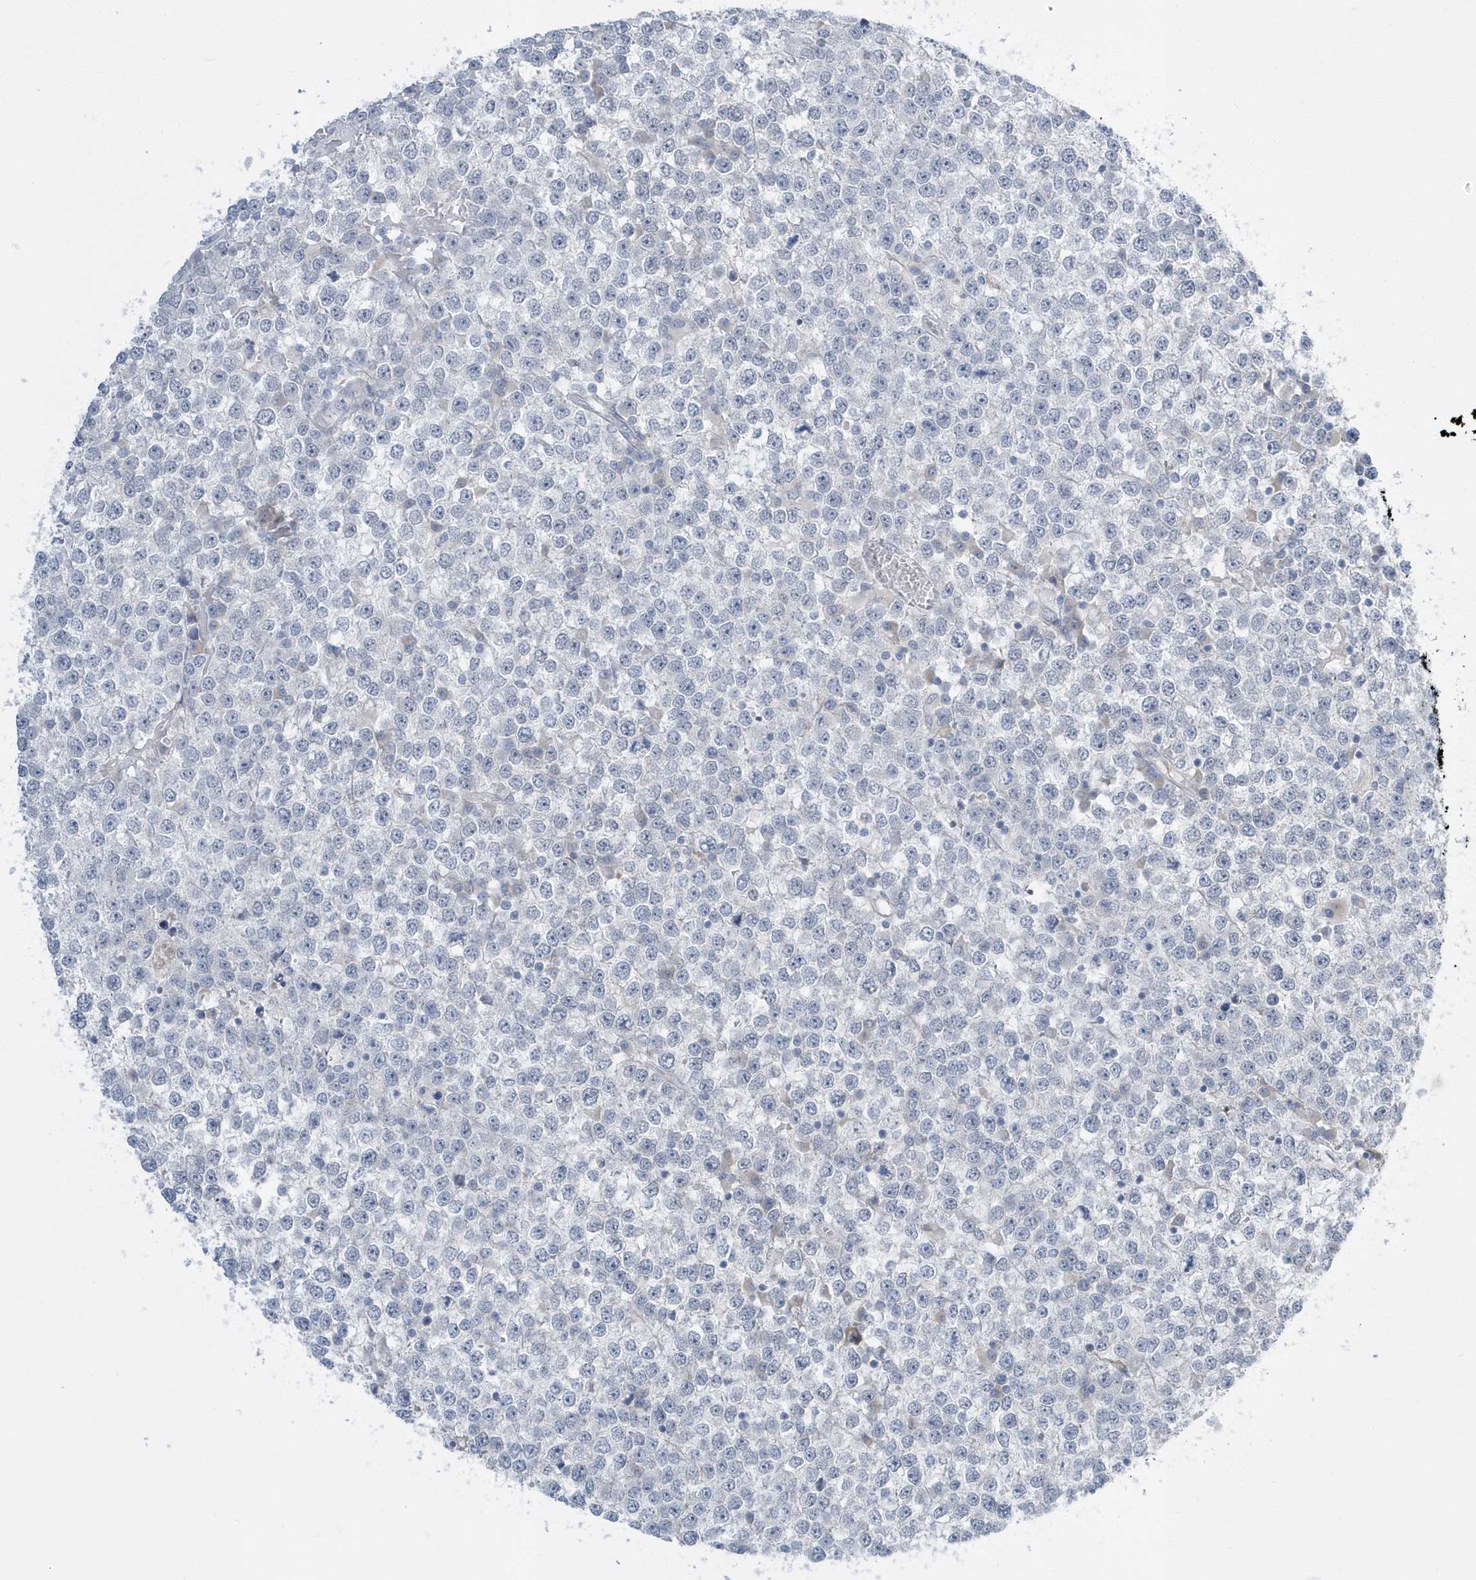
{"staining": {"intensity": "negative", "quantity": "none", "location": "none"}, "tissue": "testis cancer", "cell_type": "Tumor cells", "image_type": "cancer", "snomed": [{"axis": "morphology", "description": "Seminoma, NOS"}, {"axis": "topography", "description": "Testis"}], "caption": "Protein analysis of testis seminoma shows no significant staining in tumor cells.", "gene": "ZC3H12D", "patient": {"sex": "male", "age": 65}}